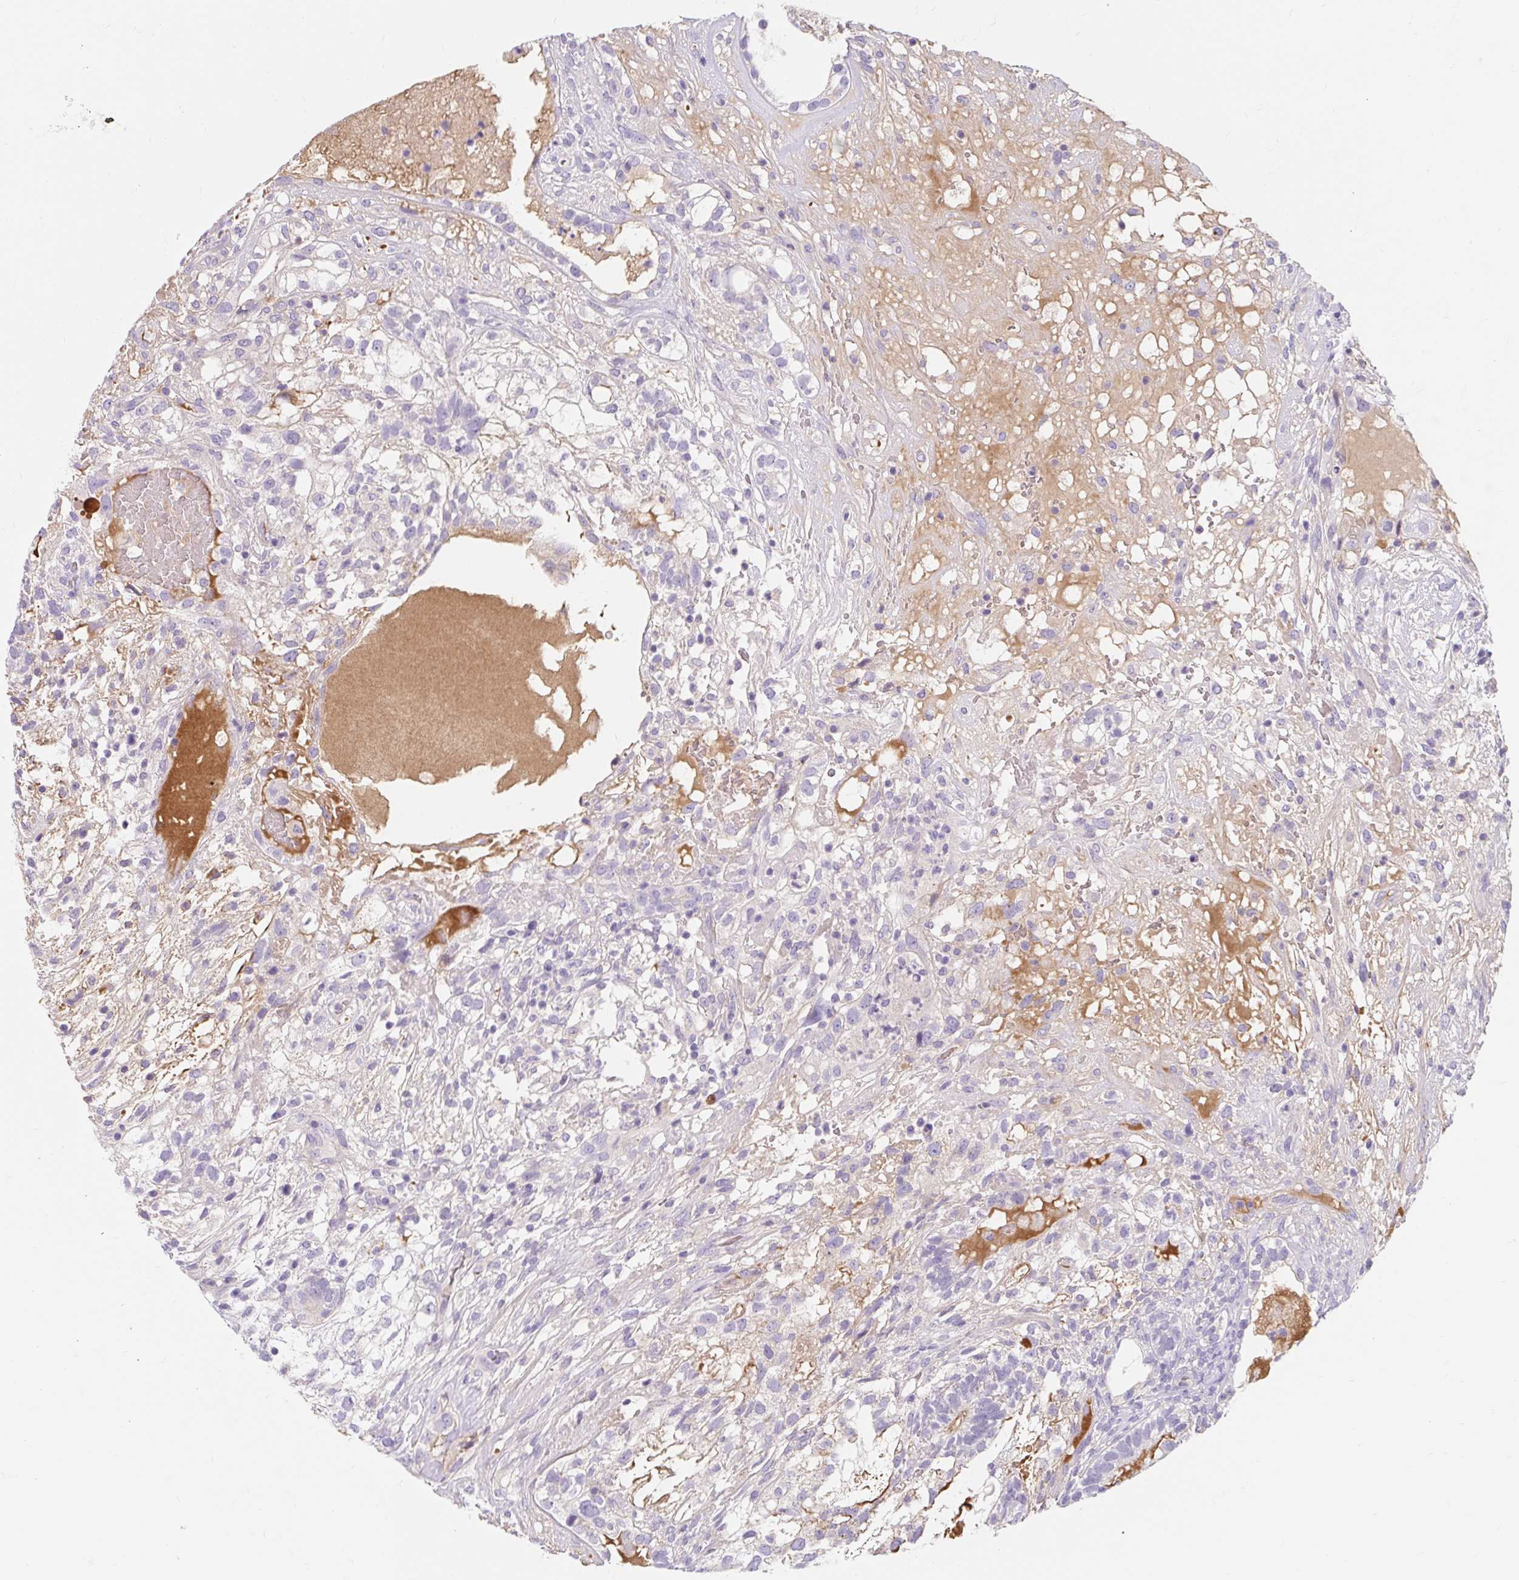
{"staining": {"intensity": "negative", "quantity": "none", "location": "none"}, "tissue": "testis cancer", "cell_type": "Tumor cells", "image_type": "cancer", "snomed": [{"axis": "morphology", "description": "Seminoma, NOS"}, {"axis": "morphology", "description": "Carcinoma, Embryonal, NOS"}, {"axis": "topography", "description": "Testis"}], "caption": "Tumor cells are negative for protein expression in human testis cancer.", "gene": "SLC28A1", "patient": {"sex": "male", "age": 41}}